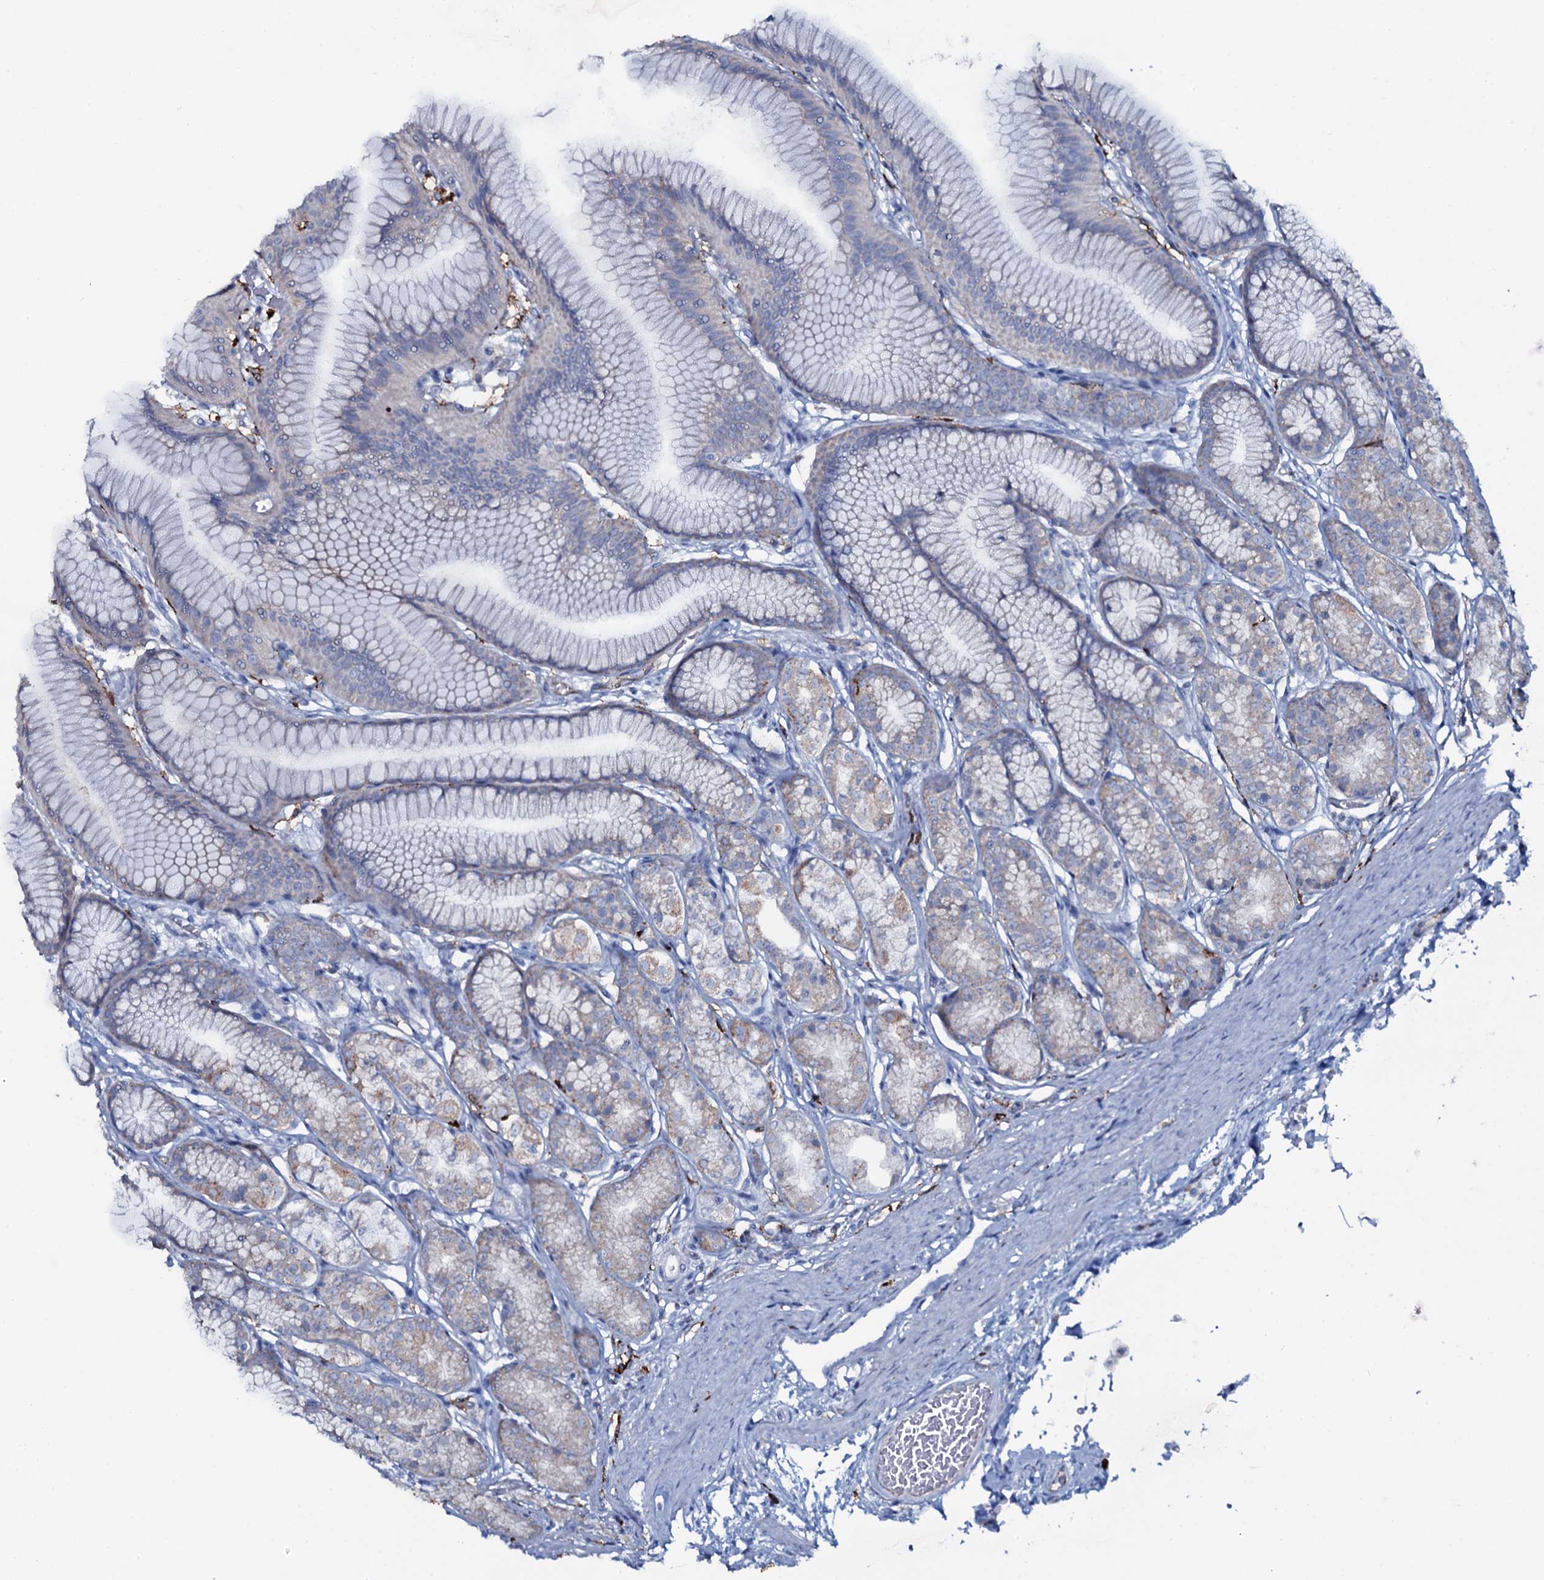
{"staining": {"intensity": "weak", "quantity": "25%-75%", "location": "cytoplasmic/membranous"}, "tissue": "stomach", "cell_type": "Glandular cells", "image_type": "normal", "snomed": [{"axis": "morphology", "description": "Normal tissue, NOS"}, {"axis": "morphology", "description": "Adenocarcinoma, NOS"}, {"axis": "morphology", "description": "Adenocarcinoma, High grade"}, {"axis": "topography", "description": "Stomach, upper"}, {"axis": "topography", "description": "Stomach"}], "caption": "Normal stomach exhibits weak cytoplasmic/membranous positivity in approximately 25%-75% of glandular cells, visualized by immunohistochemistry.", "gene": "OSBPL2", "patient": {"sex": "female", "age": 65}}